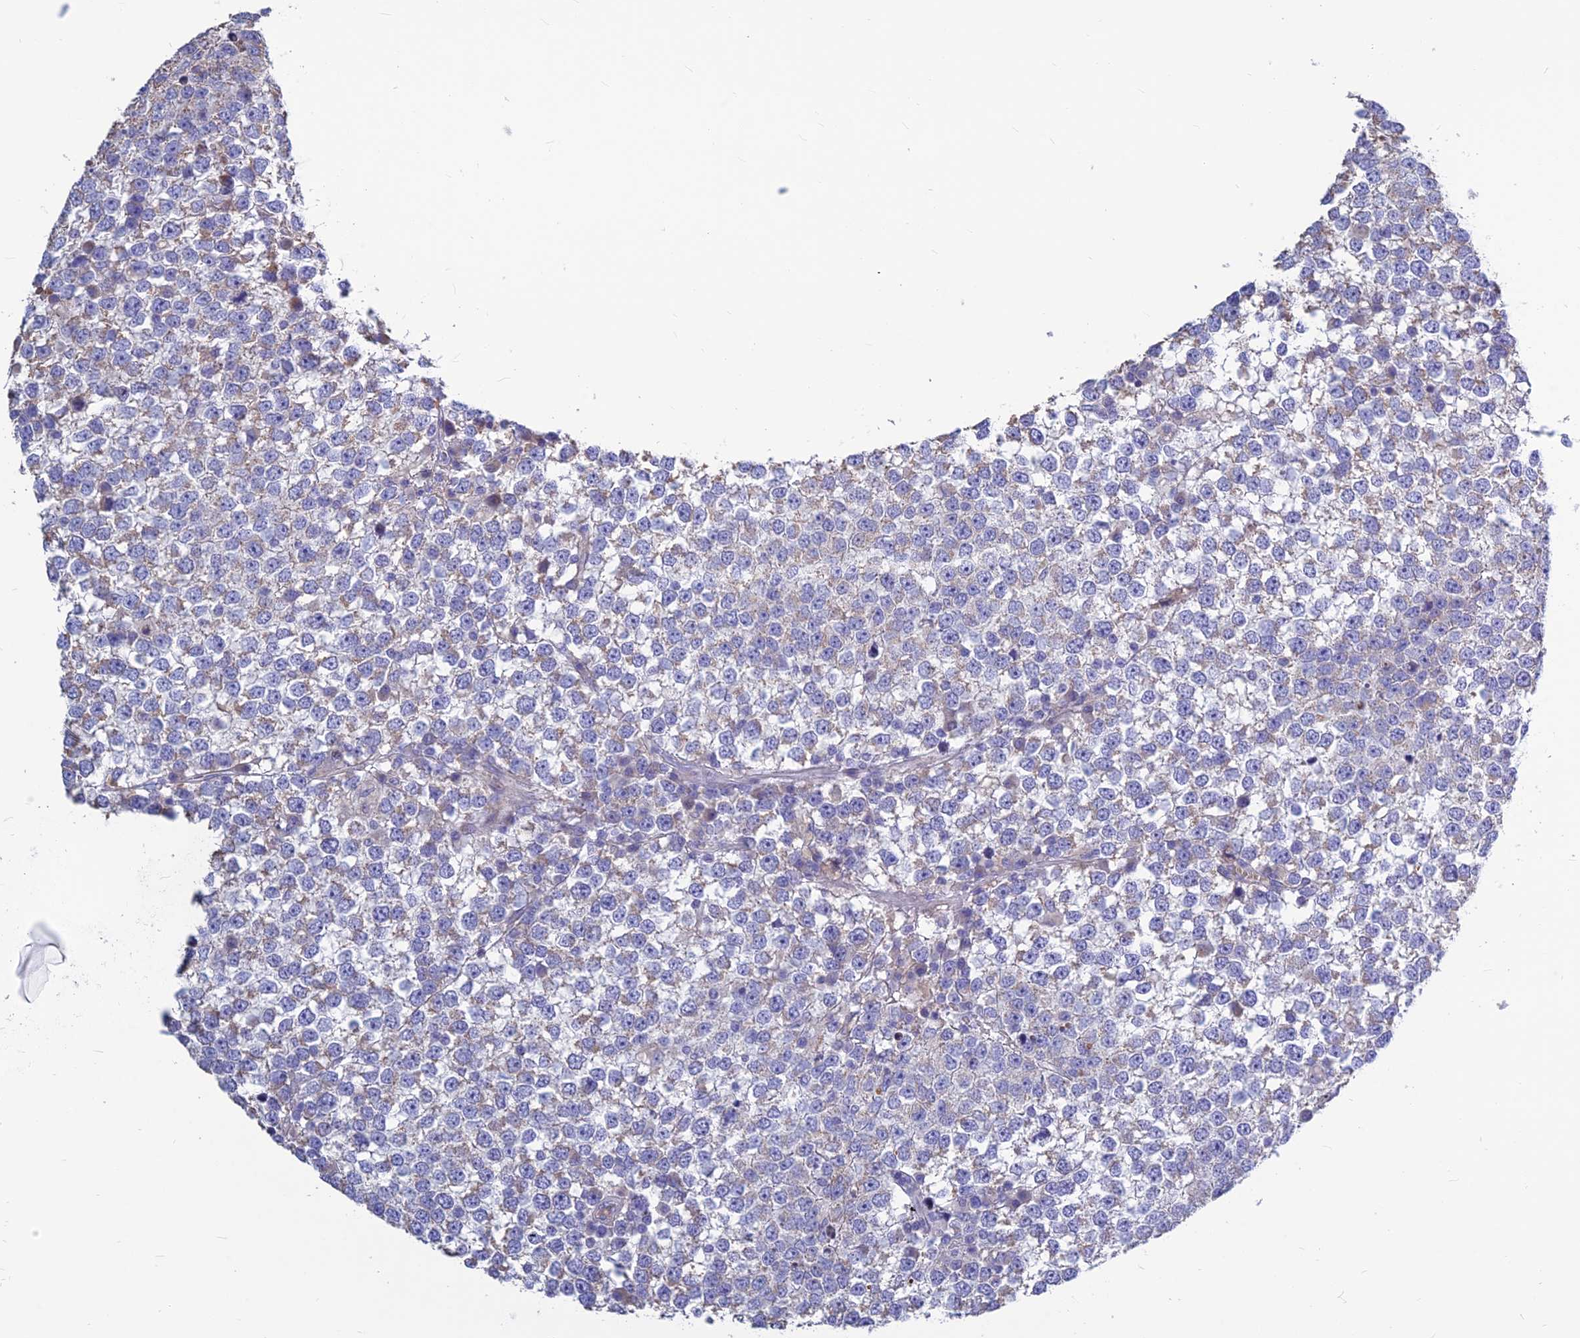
{"staining": {"intensity": "weak", "quantity": "25%-75%", "location": "cytoplasmic/membranous"}, "tissue": "testis cancer", "cell_type": "Tumor cells", "image_type": "cancer", "snomed": [{"axis": "morphology", "description": "Seminoma, NOS"}, {"axis": "topography", "description": "Testis"}], "caption": "A histopathology image of human seminoma (testis) stained for a protein exhibits weak cytoplasmic/membranous brown staining in tumor cells. Immunohistochemistry stains the protein of interest in brown and the nuclei are stained blue.", "gene": "BHMT2", "patient": {"sex": "male", "age": 65}}